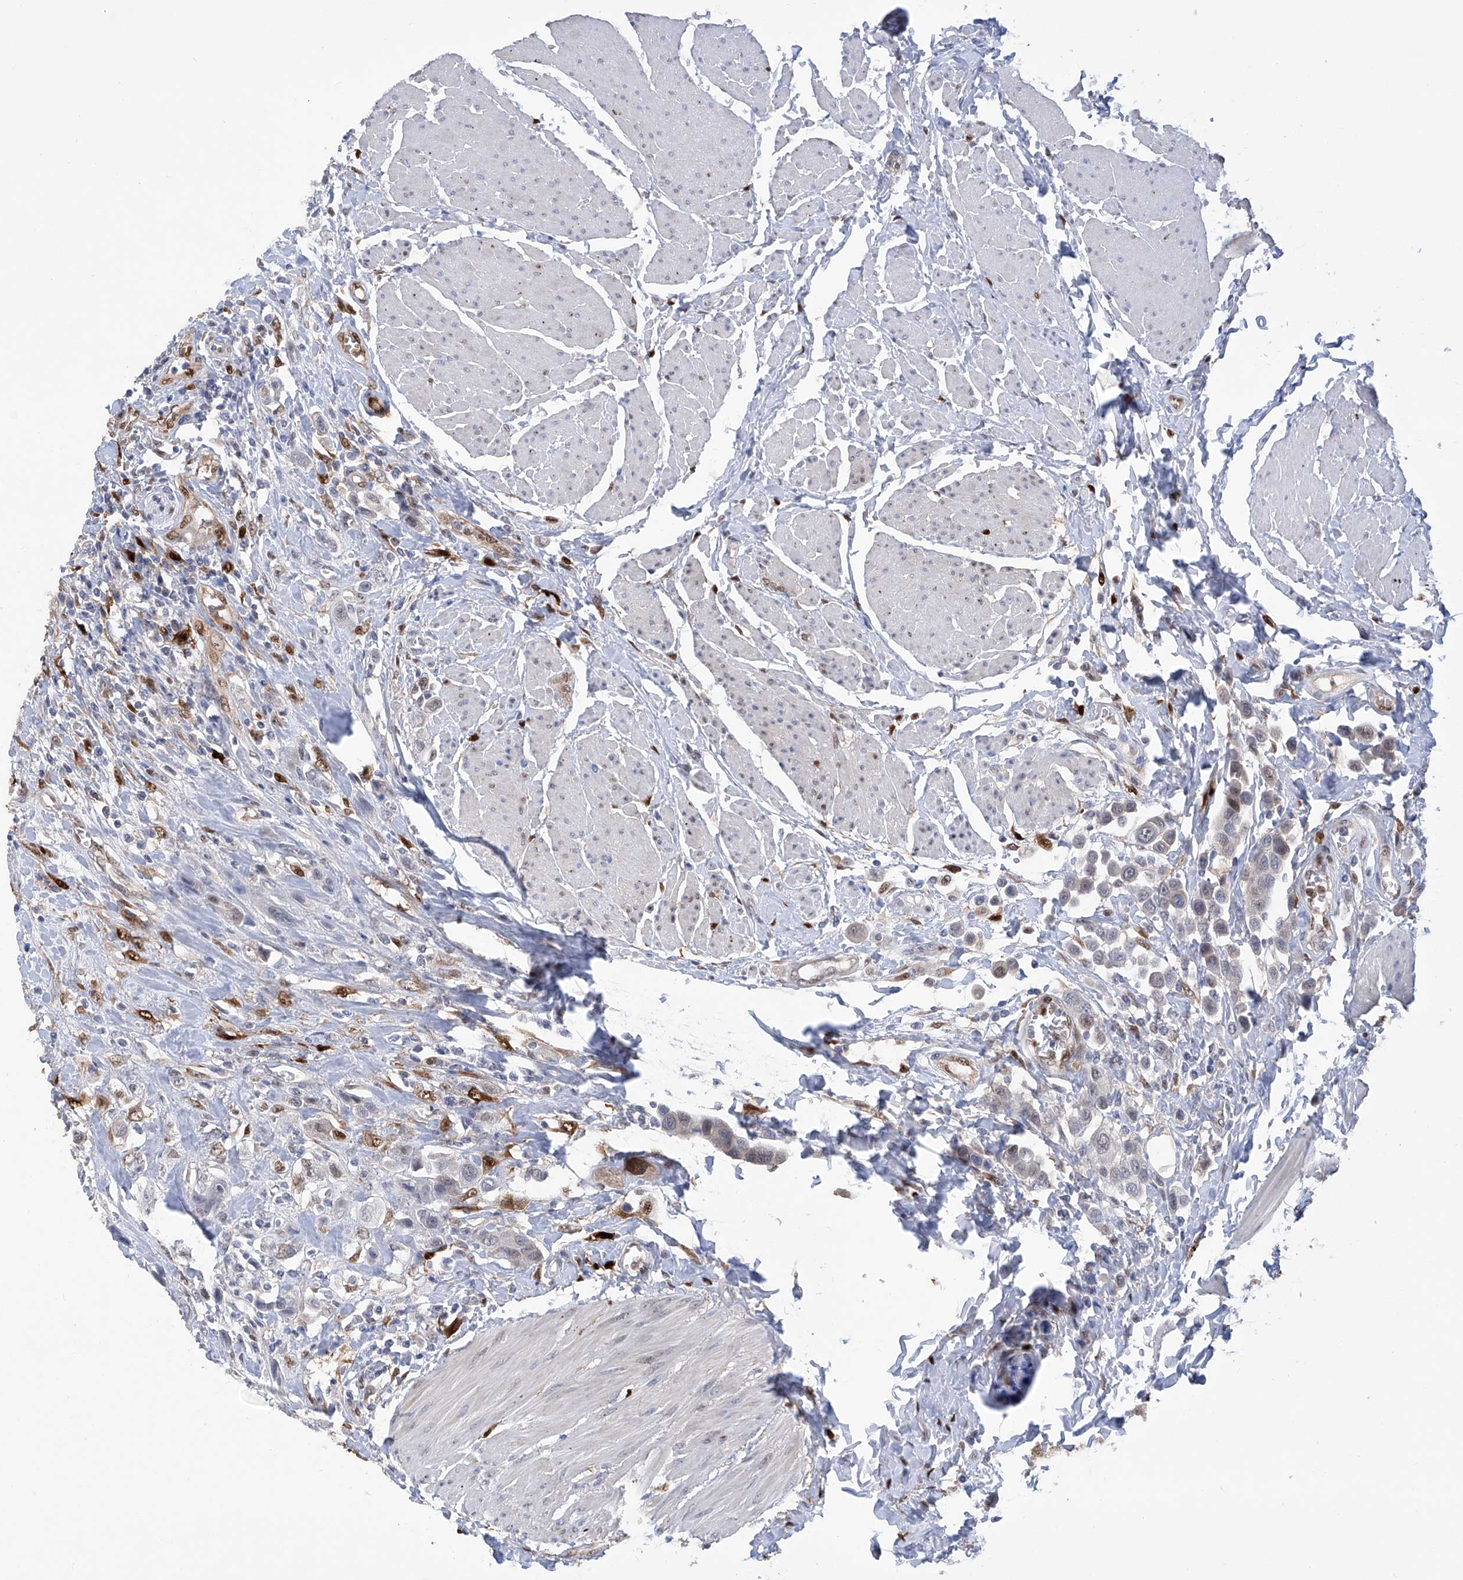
{"staining": {"intensity": "strong", "quantity": "<25%", "location": "cytoplasmic/membranous,nuclear"}, "tissue": "urothelial cancer", "cell_type": "Tumor cells", "image_type": "cancer", "snomed": [{"axis": "morphology", "description": "Urothelial carcinoma, High grade"}, {"axis": "topography", "description": "Urinary bladder"}], "caption": "Immunohistochemical staining of human urothelial cancer shows strong cytoplasmic/membranous and nuclear protein positivity in approximately <25% of tumor cells.", "gene": "PHF20", "patient": {"sex": "male", "age": 50}}